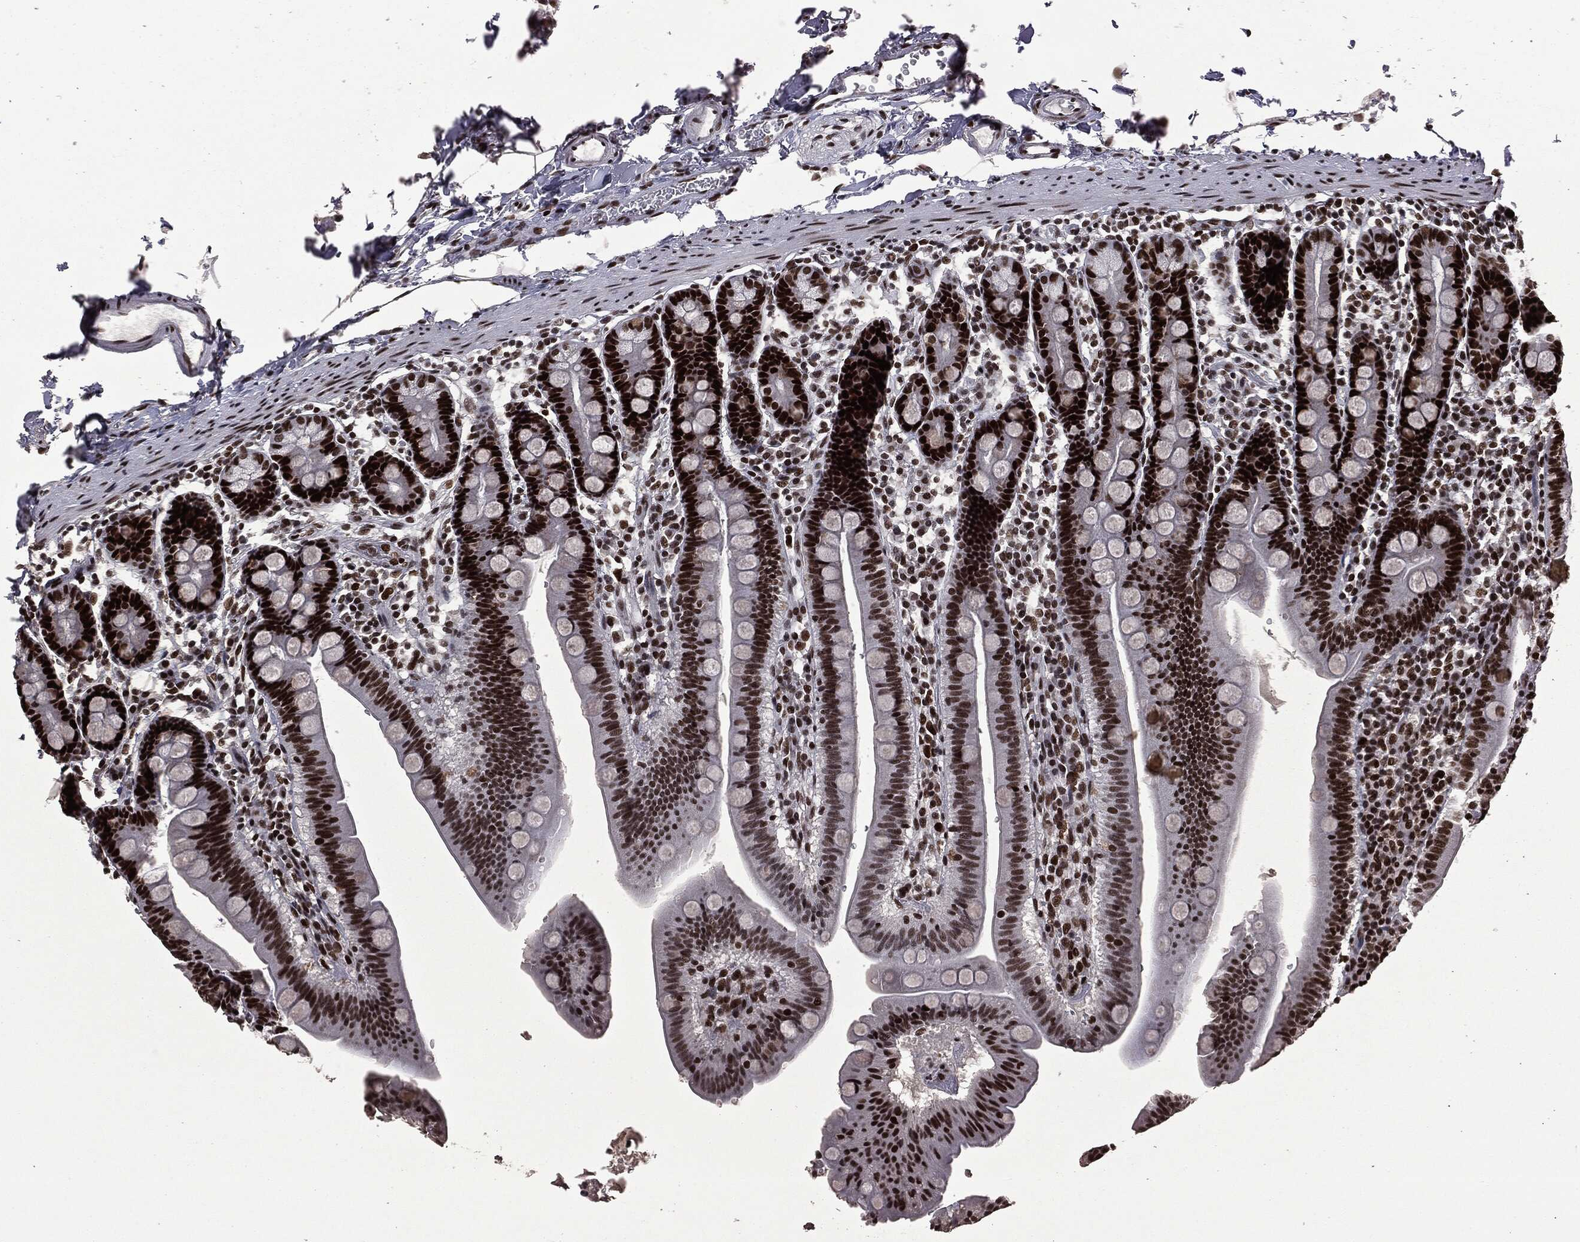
{"staining": {"intensity": "strong", "quantity": ">75%", "location": "nuclear"}, "tissue": "duodenum", "cell_type": "Glandular cells", "image_type": "normal", "snomed": [{"axis": "morphology", "description": "Normal tissue, NOS"}, {"axis": "topography", "description": "Duodenum"}], "caption": "An IHC micrograph of benign tissue is shown. Protein staining in brown labels strong nuclear positivity in duodenum within glandular cells. Nuclei are stained in blue.", "gene": "MSH2", "patient": {"sex": "male", "age": 59}}